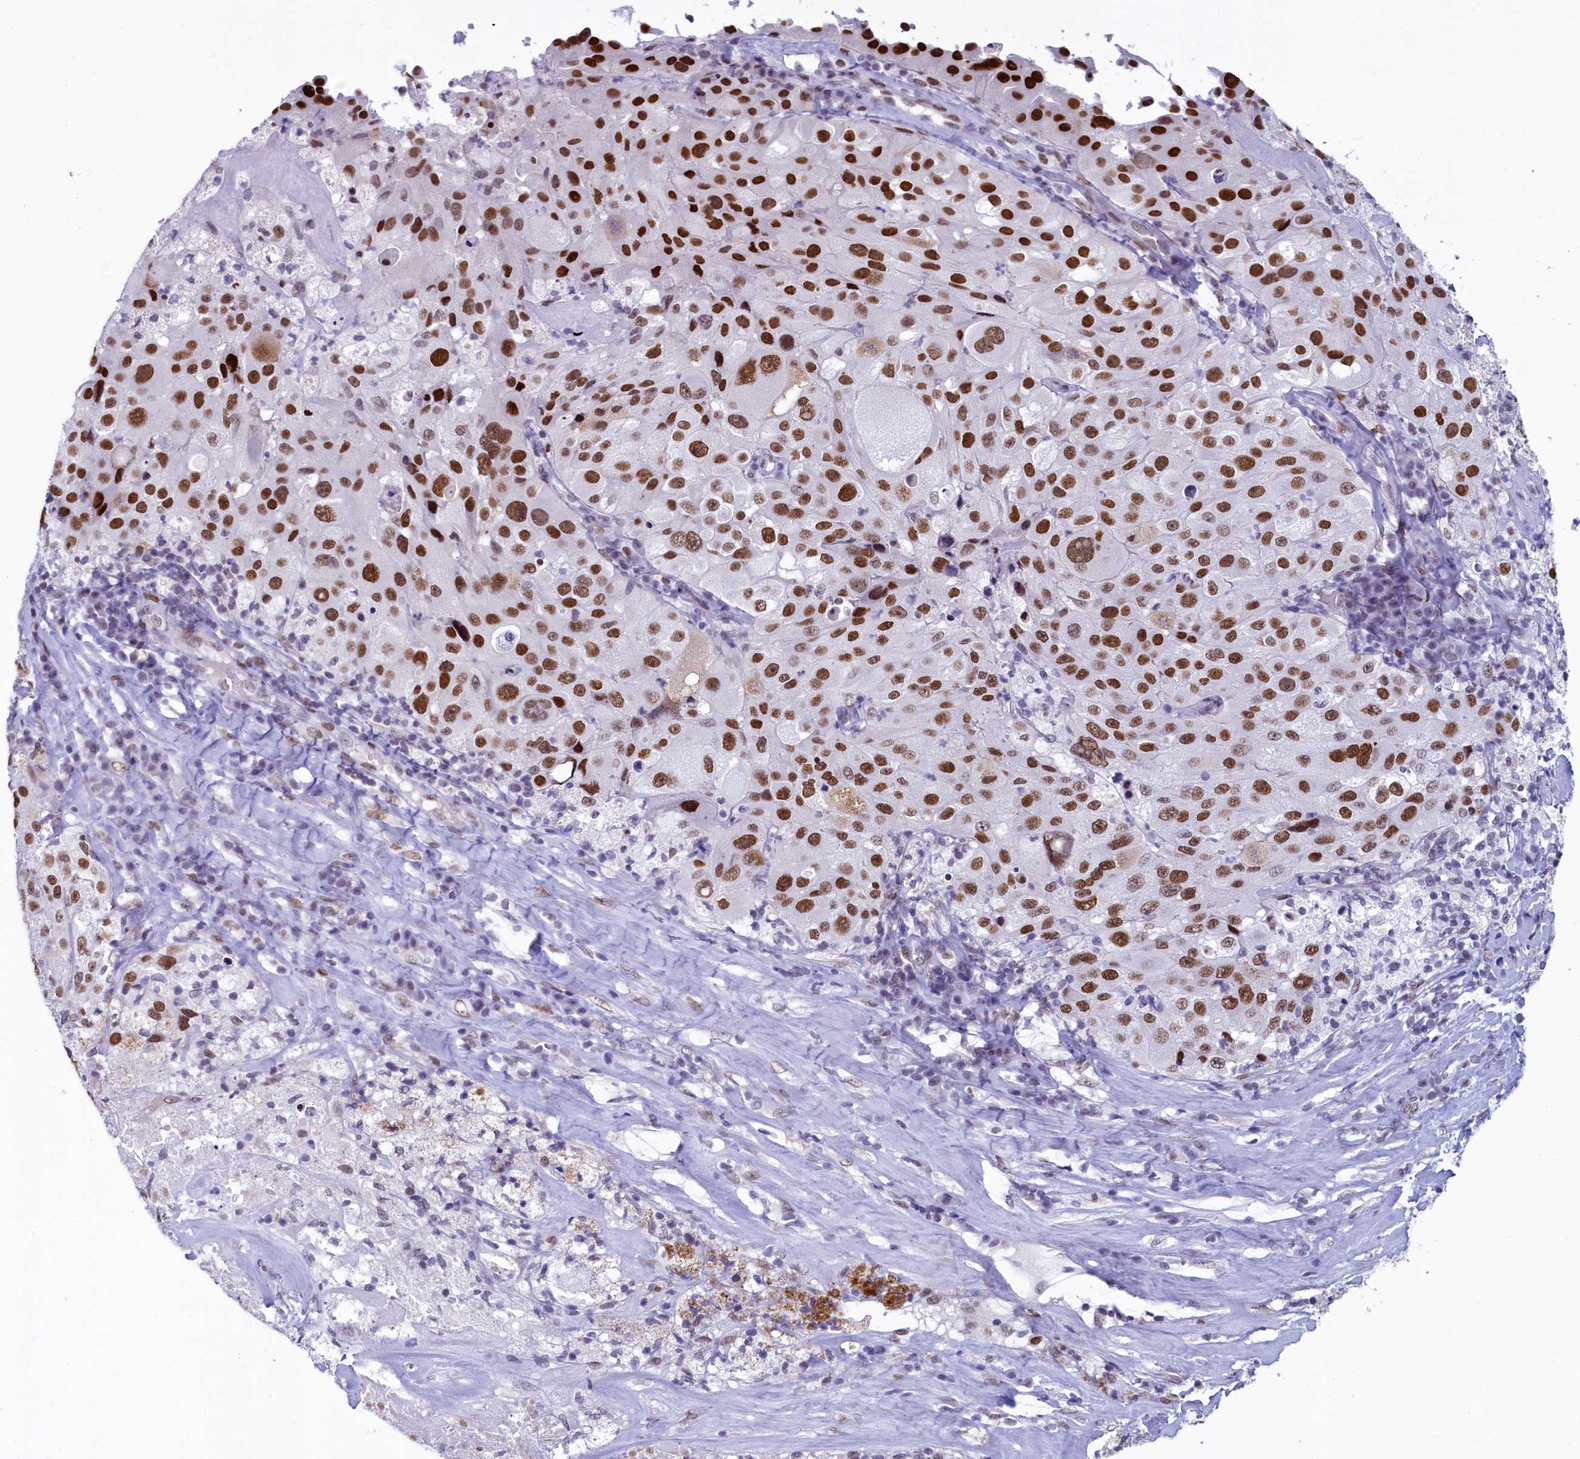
{"staining": {"intensity": "strong", "quantity": ">75%", "location": "nuclear"}, "tissue": "melanoma", "cell_type": "Tumor cells", "image_type": "cancer", "snomed": [{"axis": "morphology", "description": "Malignant melanoma, Metastatic site"}, {"axis": "topography", "description": "Lymph node"}], "caption": "An IHC image of tumor tissue is shown. Protein staining in brown labels strong nuclear positivity in malignant melanoma (metastatic site) within tumor cells. (IHC, brightfield microscopy, high magnification).", "gene": "SUGP2", "patient": {"sex": "male", "age": 62}}